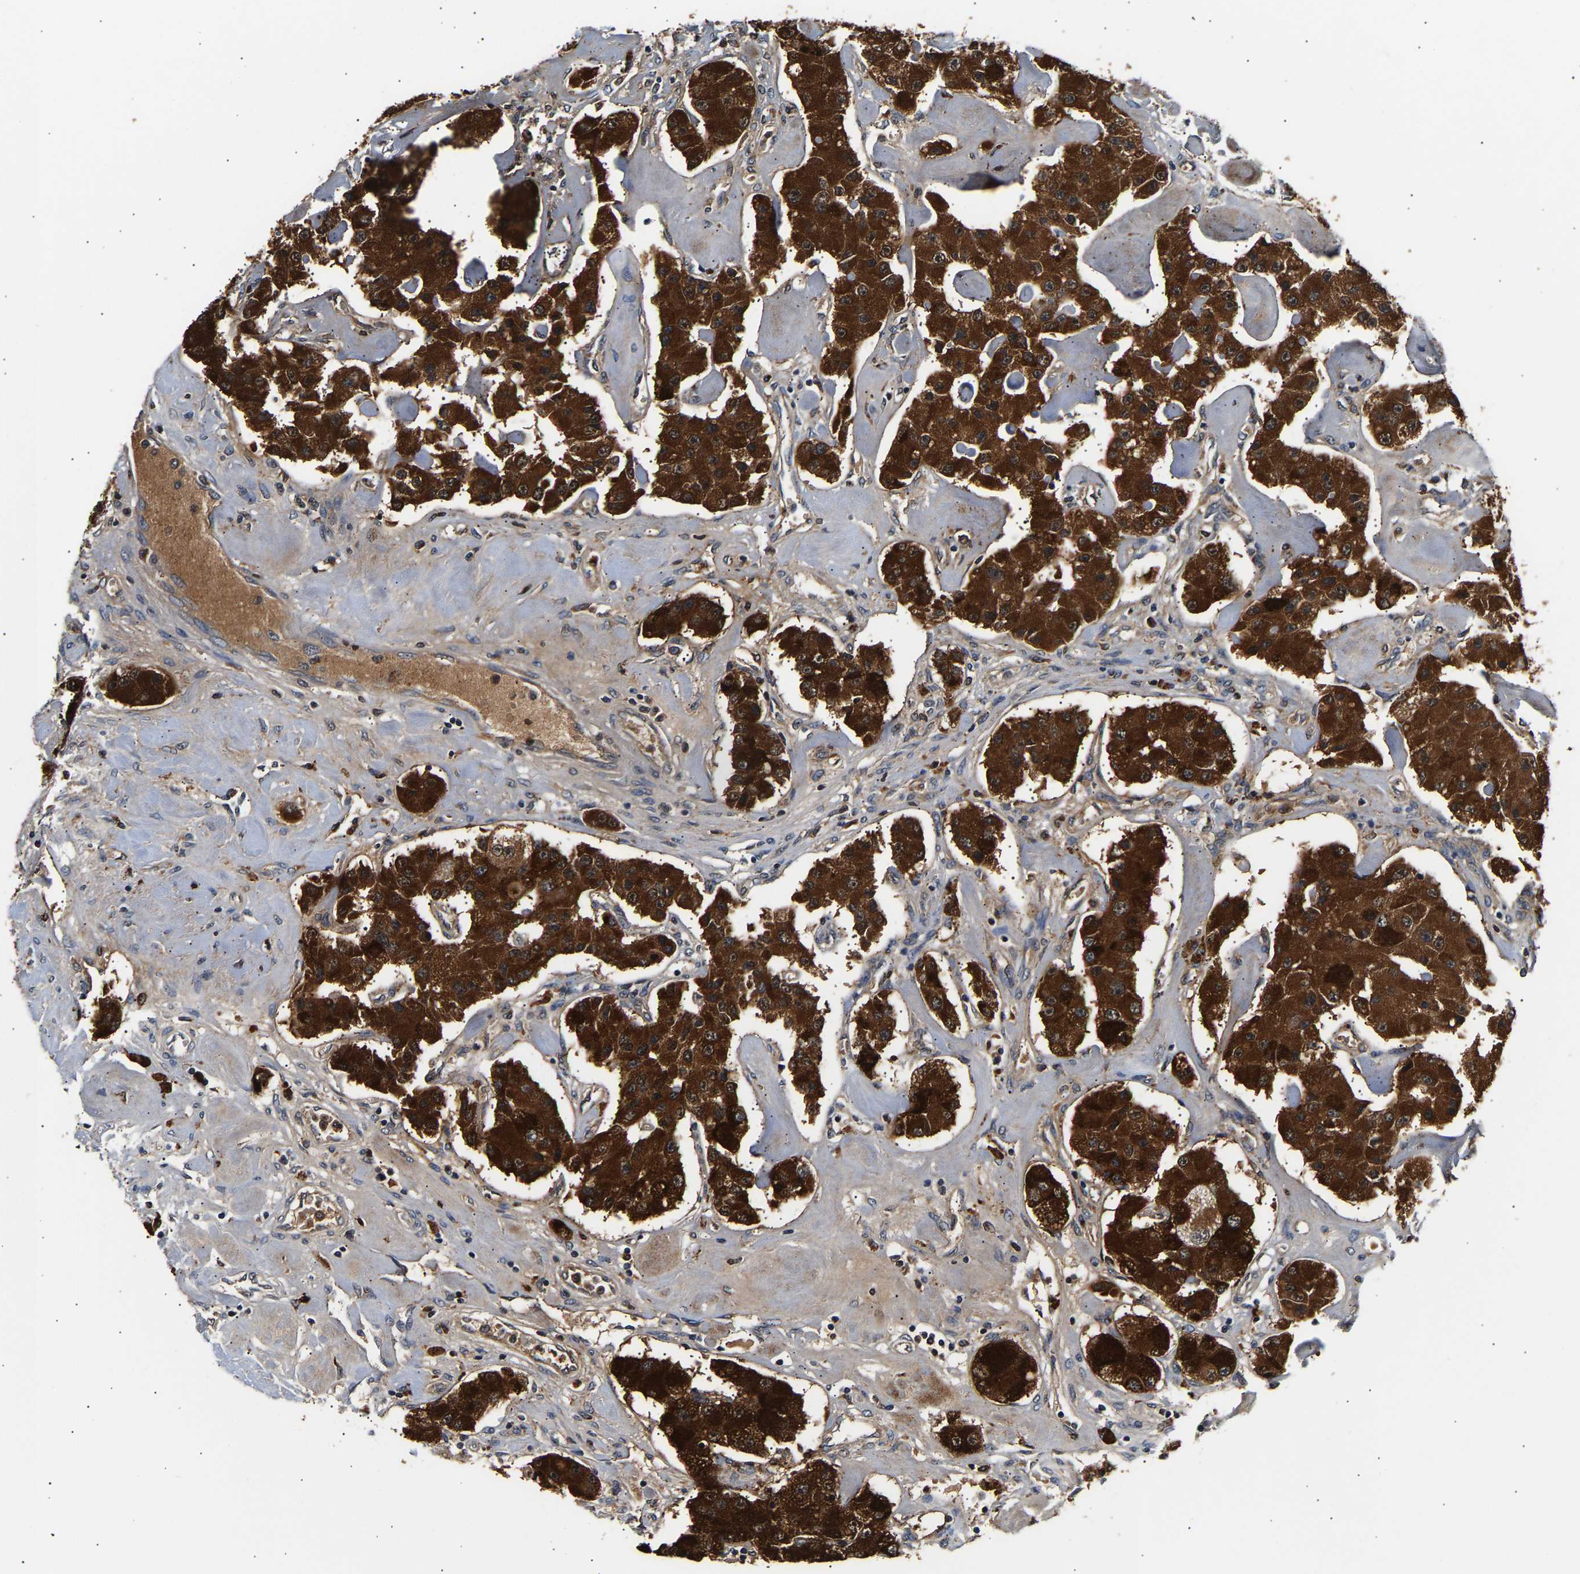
{"staining": {"intensity": "strong", "quantity": ">75%", "location": "cytoplasmic/membranous,nuclear"}, "tissue": "carcinoid", "cell_type": "Tumor cells", "image_type": "cancer", "snomed": [{"axis": "morphology", "description": "Carcinoid, malignant, NOS"}, {"axis": "topography", "description": "Pancreas"}], "caption": "Carcinoid (malignant) stained for a protein reveals strong cytoplasmic/membranous and nuclear positivity in tumor cells. The staining was performed using DAB, with brown indicating positive protein expression. Nuclei are stained blue with hematoxylin.", "gene": "SMU1", "patient": {"sex": "male", "age": 41}}